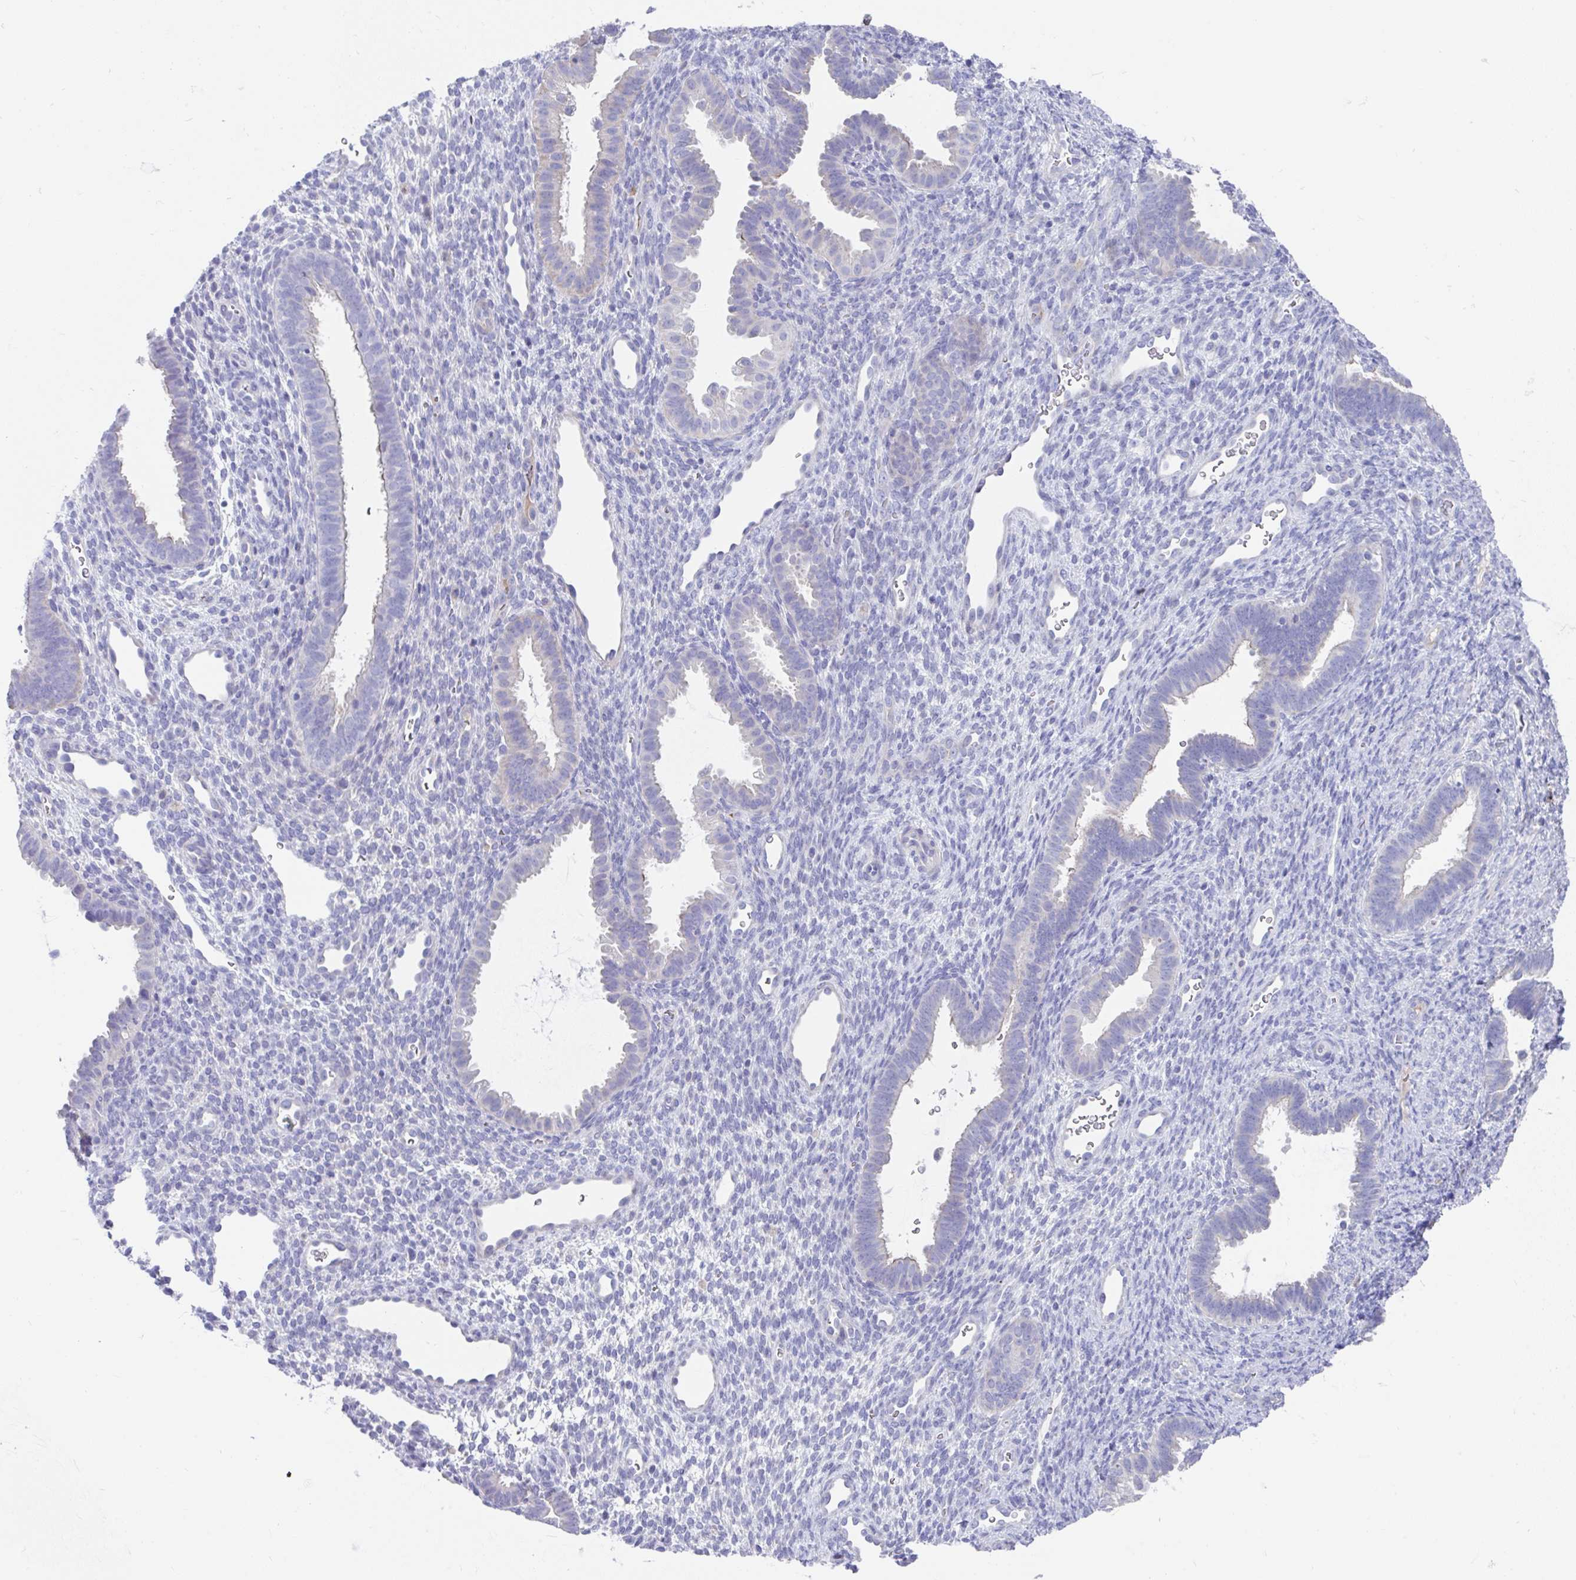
{"staining": {"intensity": "negative", "quantity": "none", "location": "none"}, "tissue": "endometrium", "cell_type": "Cells in endometrial stroma", "image_type": "normal", "snomed": [{"axis": "morphology", "description": "Normal tissue, NOS"}, {"axis": "topography", "description": "Endometrium"}], "caption": "High power microscopy photomicrograph of an immunohistochemistry micrograph of benign endometrium, revealing no significant staining in cells in endometrial stroma.", "gene": "CCSAP", "patient": {"sex": "female", "age": 34}}